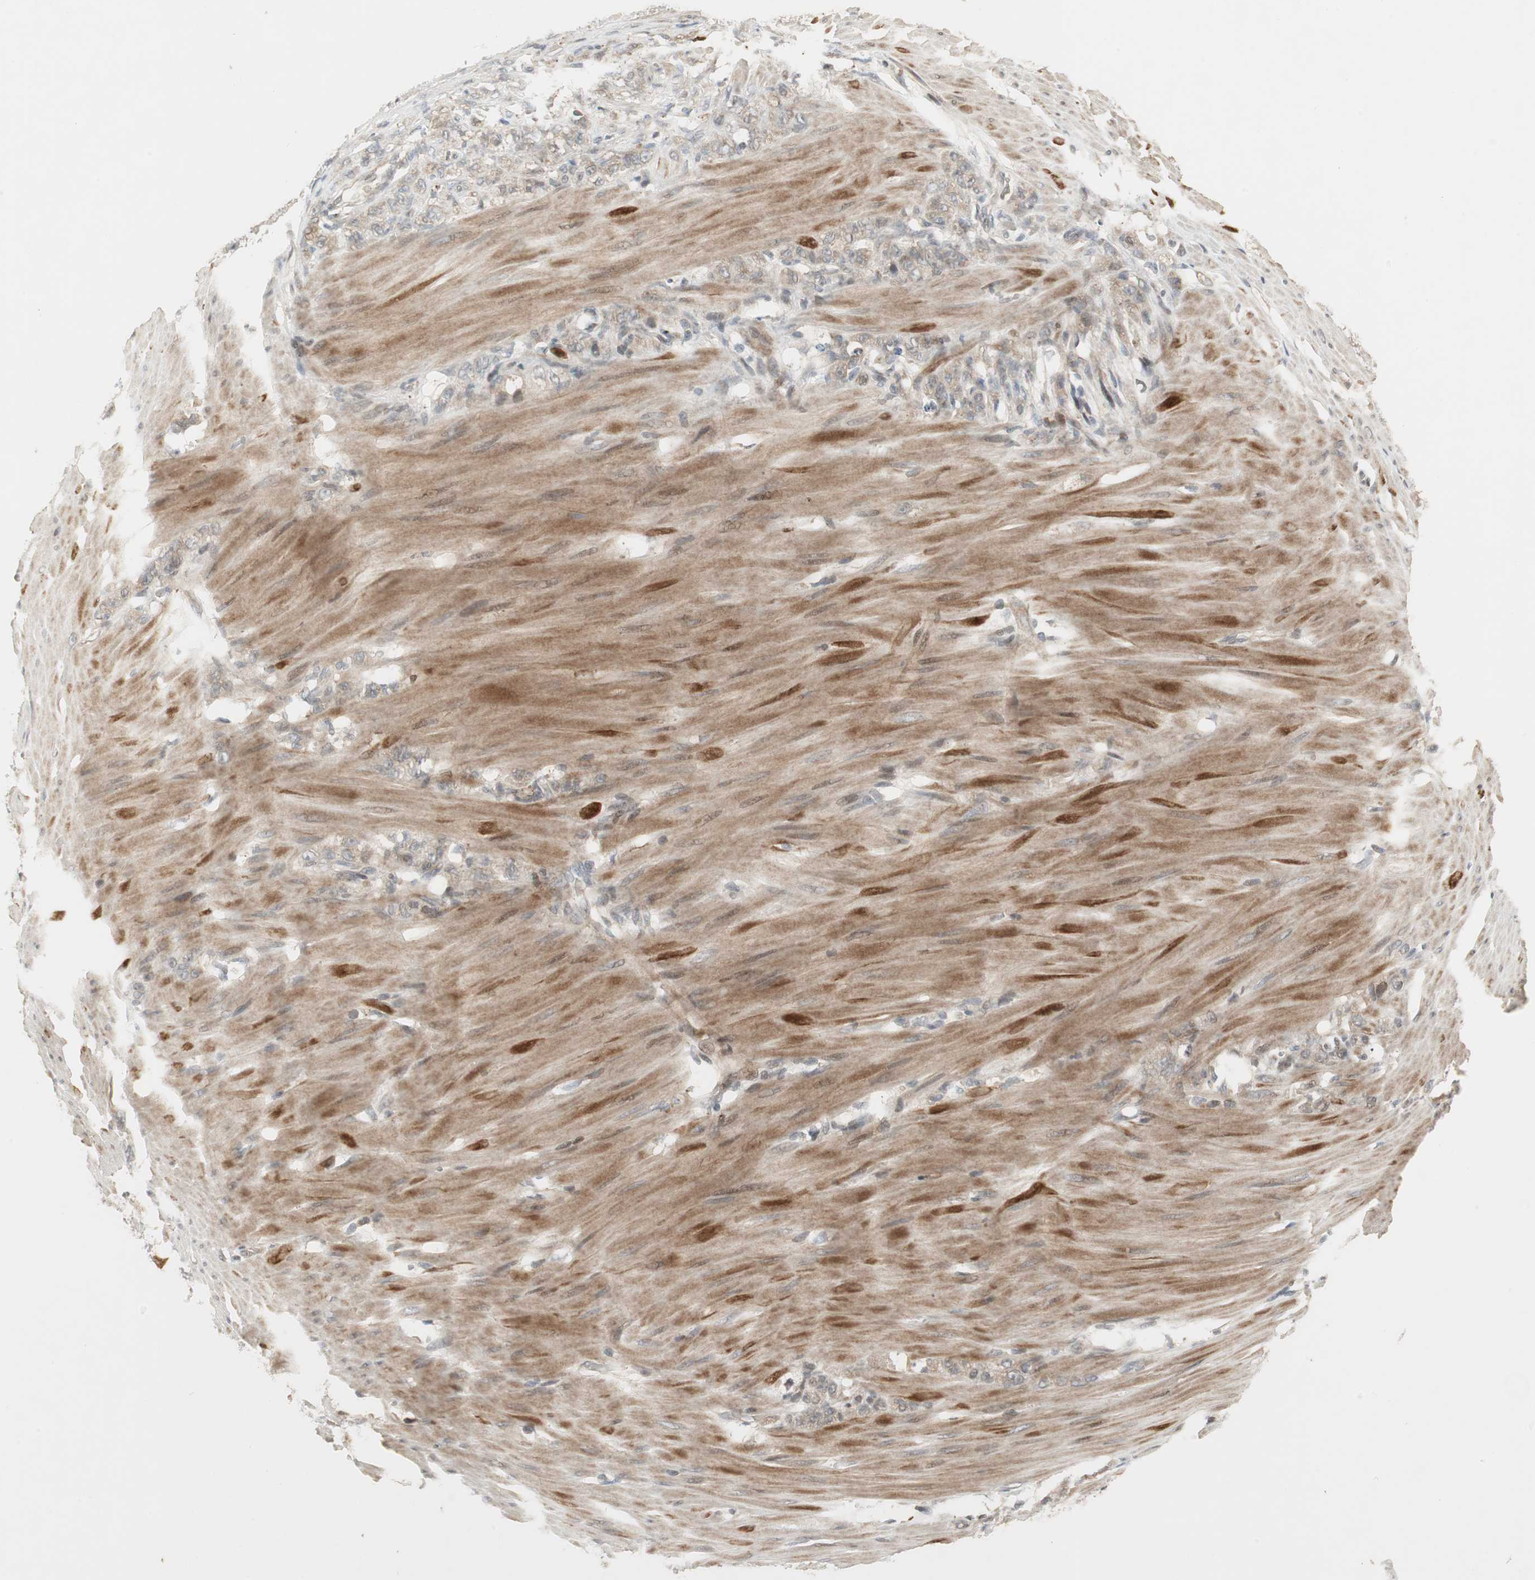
{"staining": {"intensity": "weak", "quantity": "<25%", "location": "cytoplasmic/membranous"}, "tissue": "stomach cancer", "cell_type": "Tumor cells", "image_type": "cancer", "snomed": [{"axis": "morphology", "description": "Adenocarcinoma, NOS"}, {"axis": "topography", "description": "Stomach"}], "caption": "High power microscopy micrograph of an immunohistochemistry (IHC) histopathology image of stomach cancer (adenocarcinoma), revealing no significant expression in tumor cells.", "gene": "SNX4", "patient": {"sex": "male", "age": 82}}